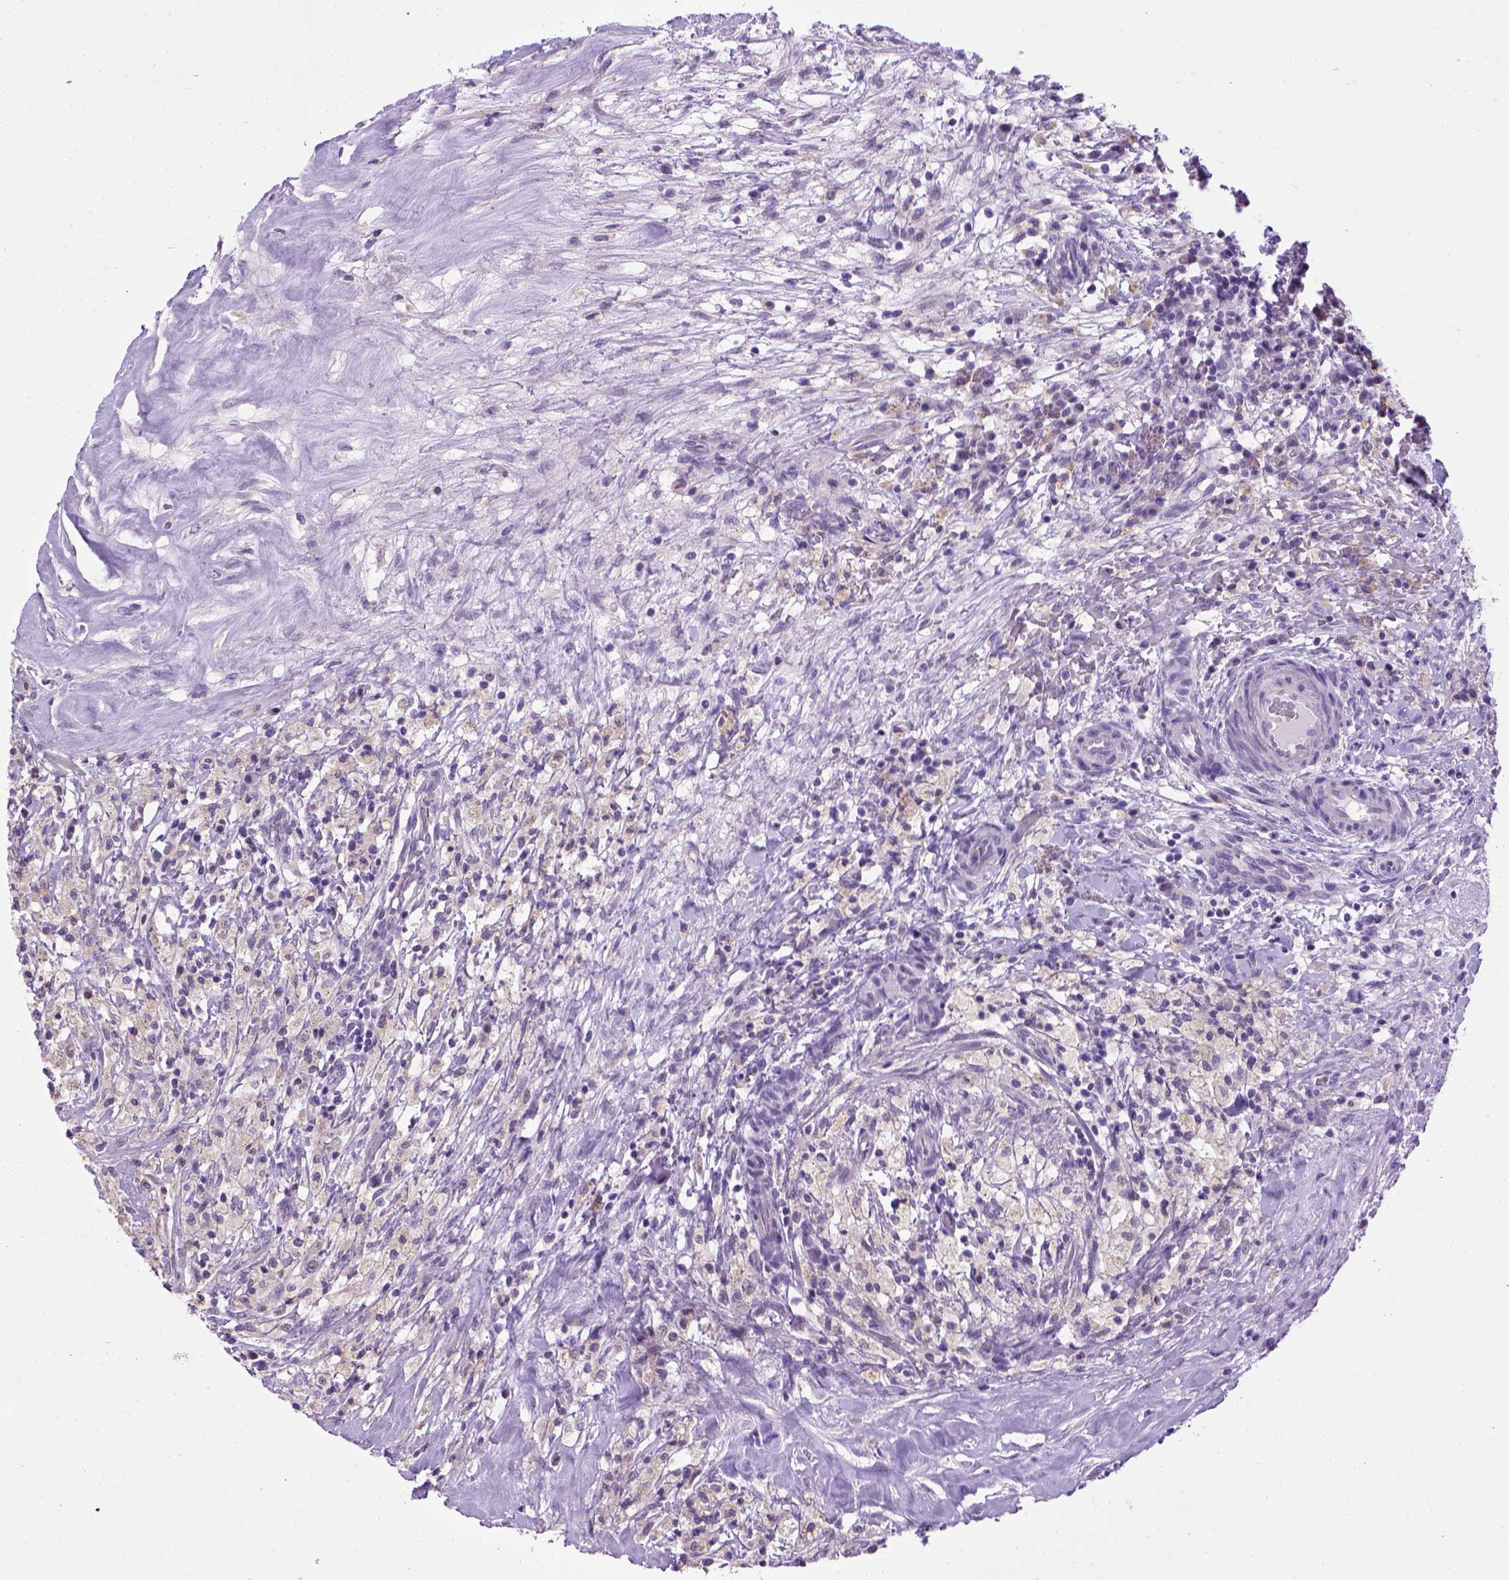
{"staining": {"intensity": "negative", "quantity": "none", "location": "none"}, "tissue": "testis cancer", "cell_type": "Tumor cells", "image_type": "cancer", "snomed": [{"axis": "morphology", "description": "Necrosis, NOS"}, {"axis": "morphology", "description": "Carcinoma, Embryonal, NOS"}, {"axis": "topography", "description": "Testis"}], "caption": "The image exhibits no significant staining in tumor cells of testis cancer.", "gene": "CDH1", "patient": {"sex": "male", "age": 19}}